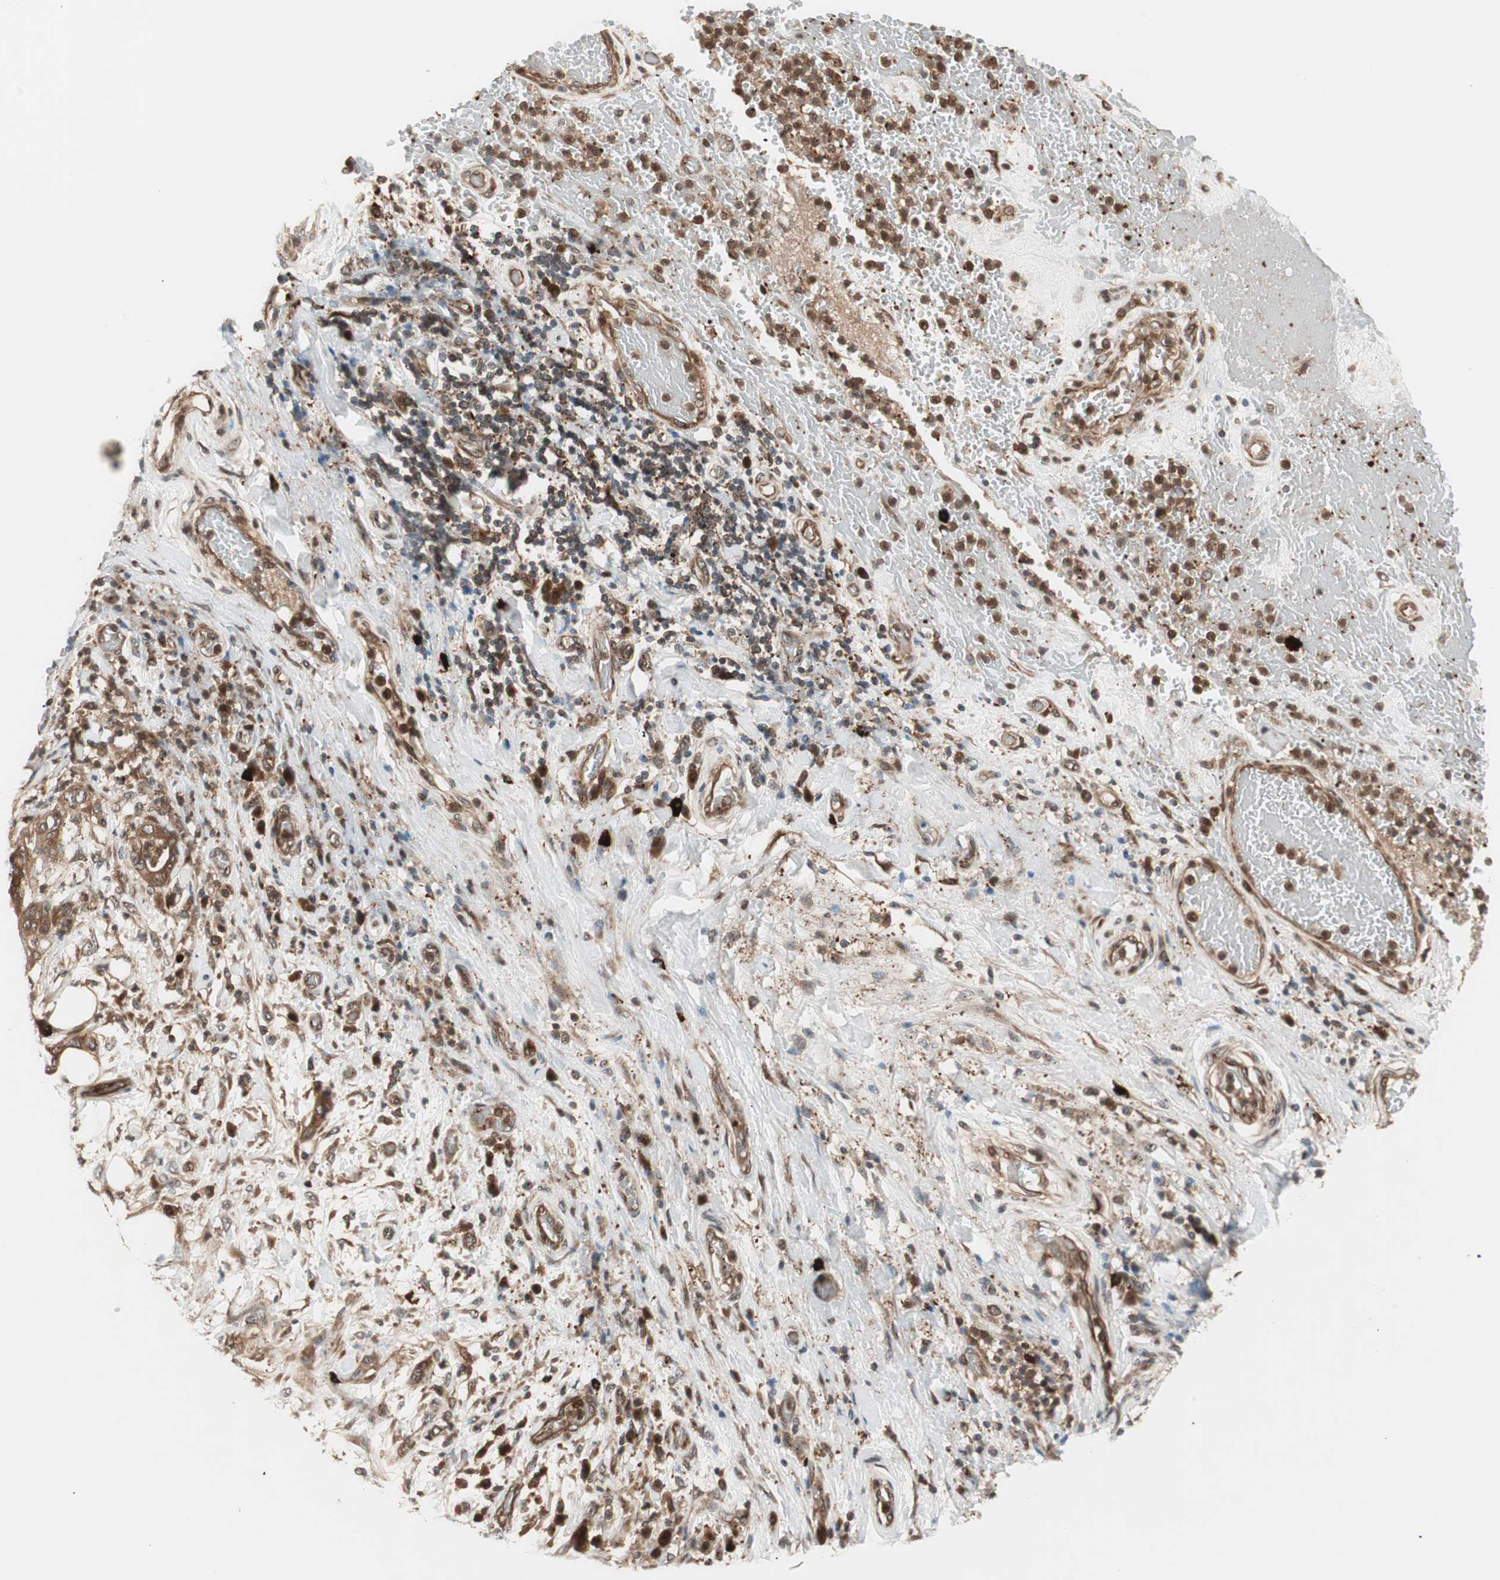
{"staining": {"intensity": "strong", "quantity": ">75%", "location": "cytoplasmic/membranous"}, "tissue": "stomach cancer", "cell_type": "Tumor cells", "image_type": "cancer", "snomed": [{"axis": "morphology", "description": "Adenocarcinoma, NOS"}, {"axis": "topography", "description": "Stomach"}], "caption": "IHC of human stomach adenocarcinoma demonstrates high levels of strong cytoplasmic/membranous positivity in approximately >75% of tumor cells. (IHC, brightfield microscopy, high magnification).", "gene": "PRKG2", "patient": {"sex": "female", "age": 73}}